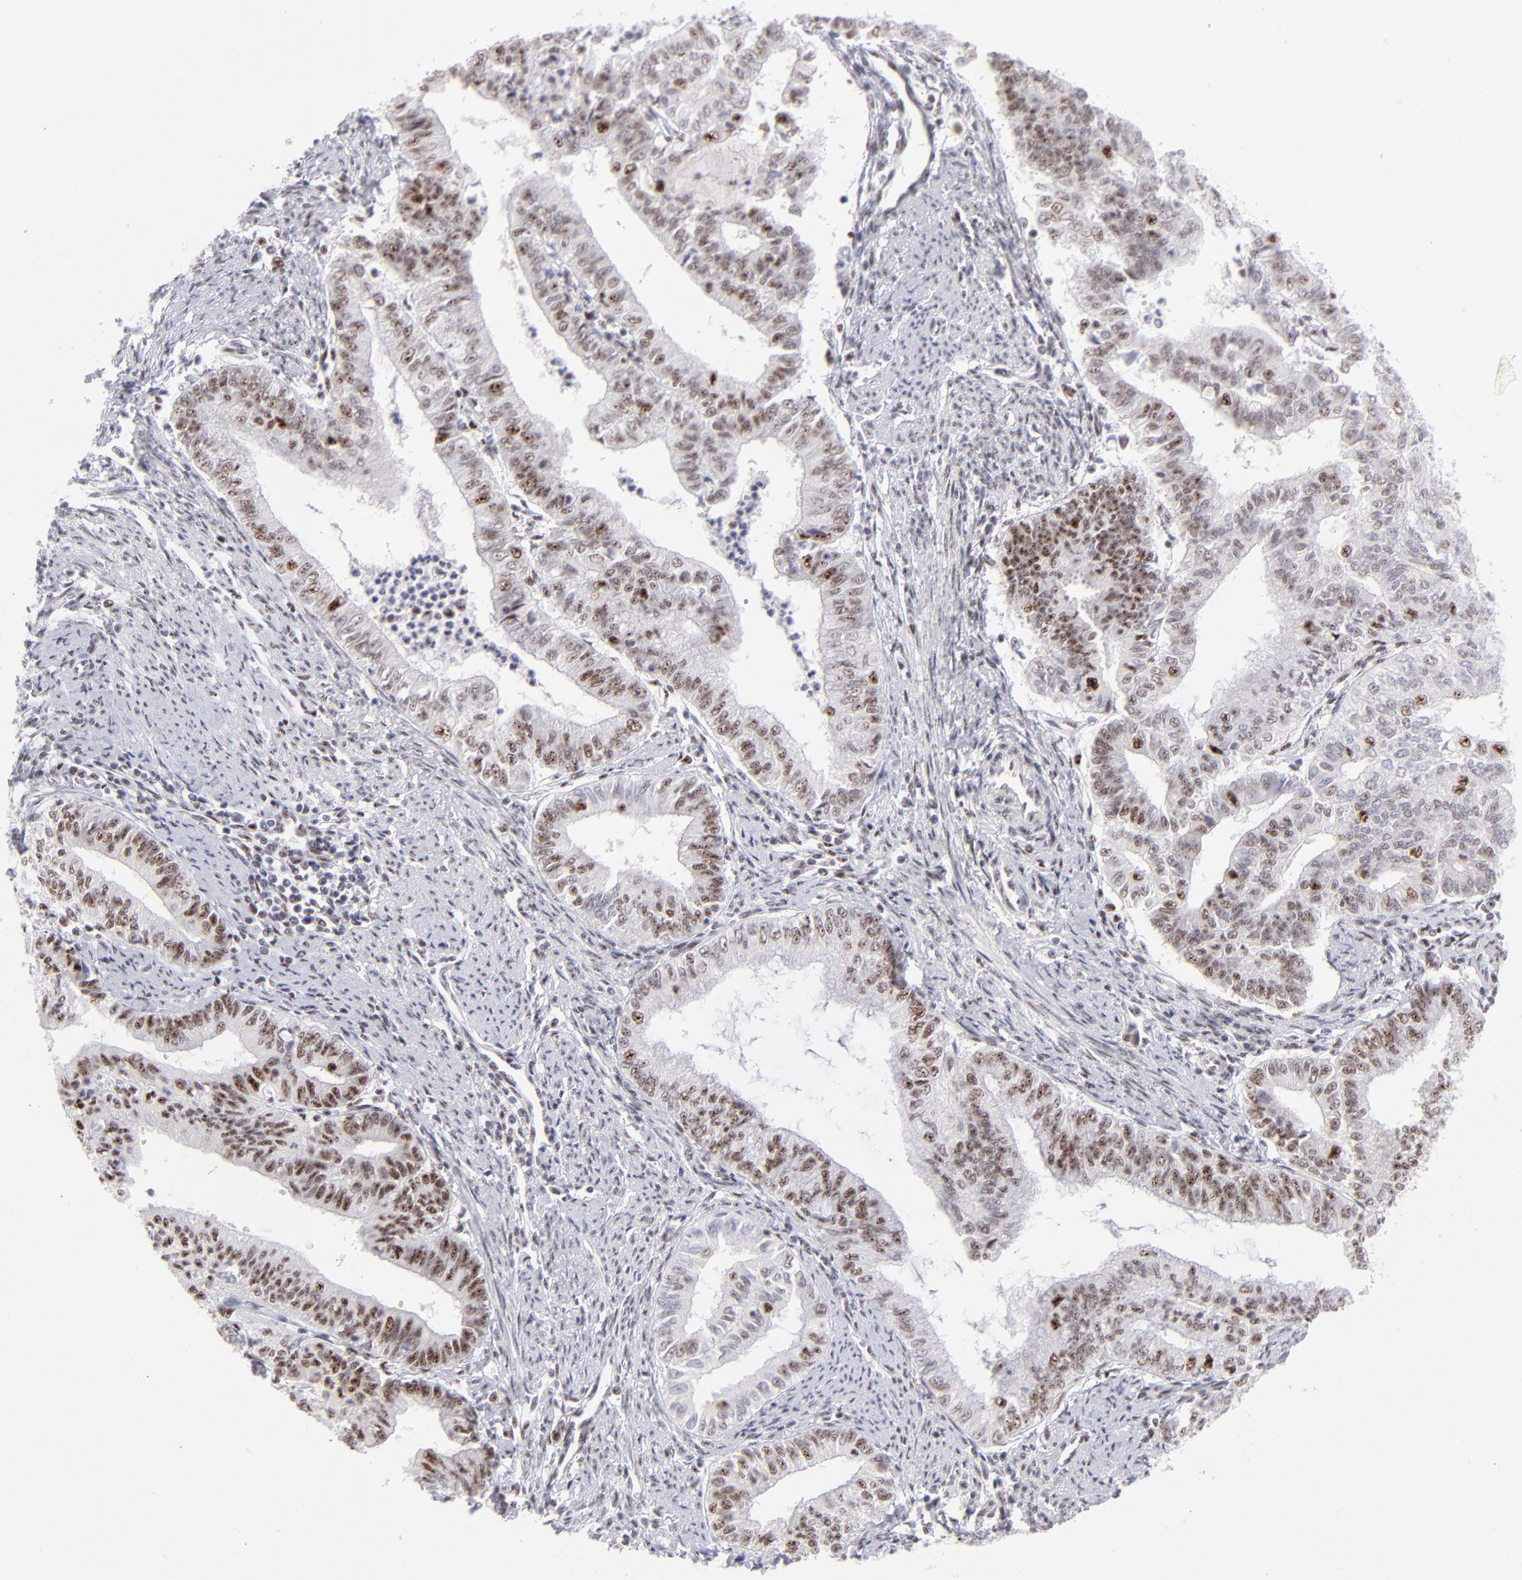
{"staining": {"intensity": "moderate", "quantity": "25%-75%", "location": "nuclear"}, "tissue": "endometrial cancer", "cell_type": "Tumor cells", "image_type": "cancer", "snomed": [{"axis": "morphology", "description": "Adenocarcinoma, NOS"}, {"axis": "topography", "description": "Endometrium"}], "caption": "Protein staining of endometrial cancer (adenocarcinoma) tissue shows moderate nuclear positivity in approximately 25%-75% of tumor cells.", "gene": "CDC25C", "patient": {"sex": "female", "age": 66}}